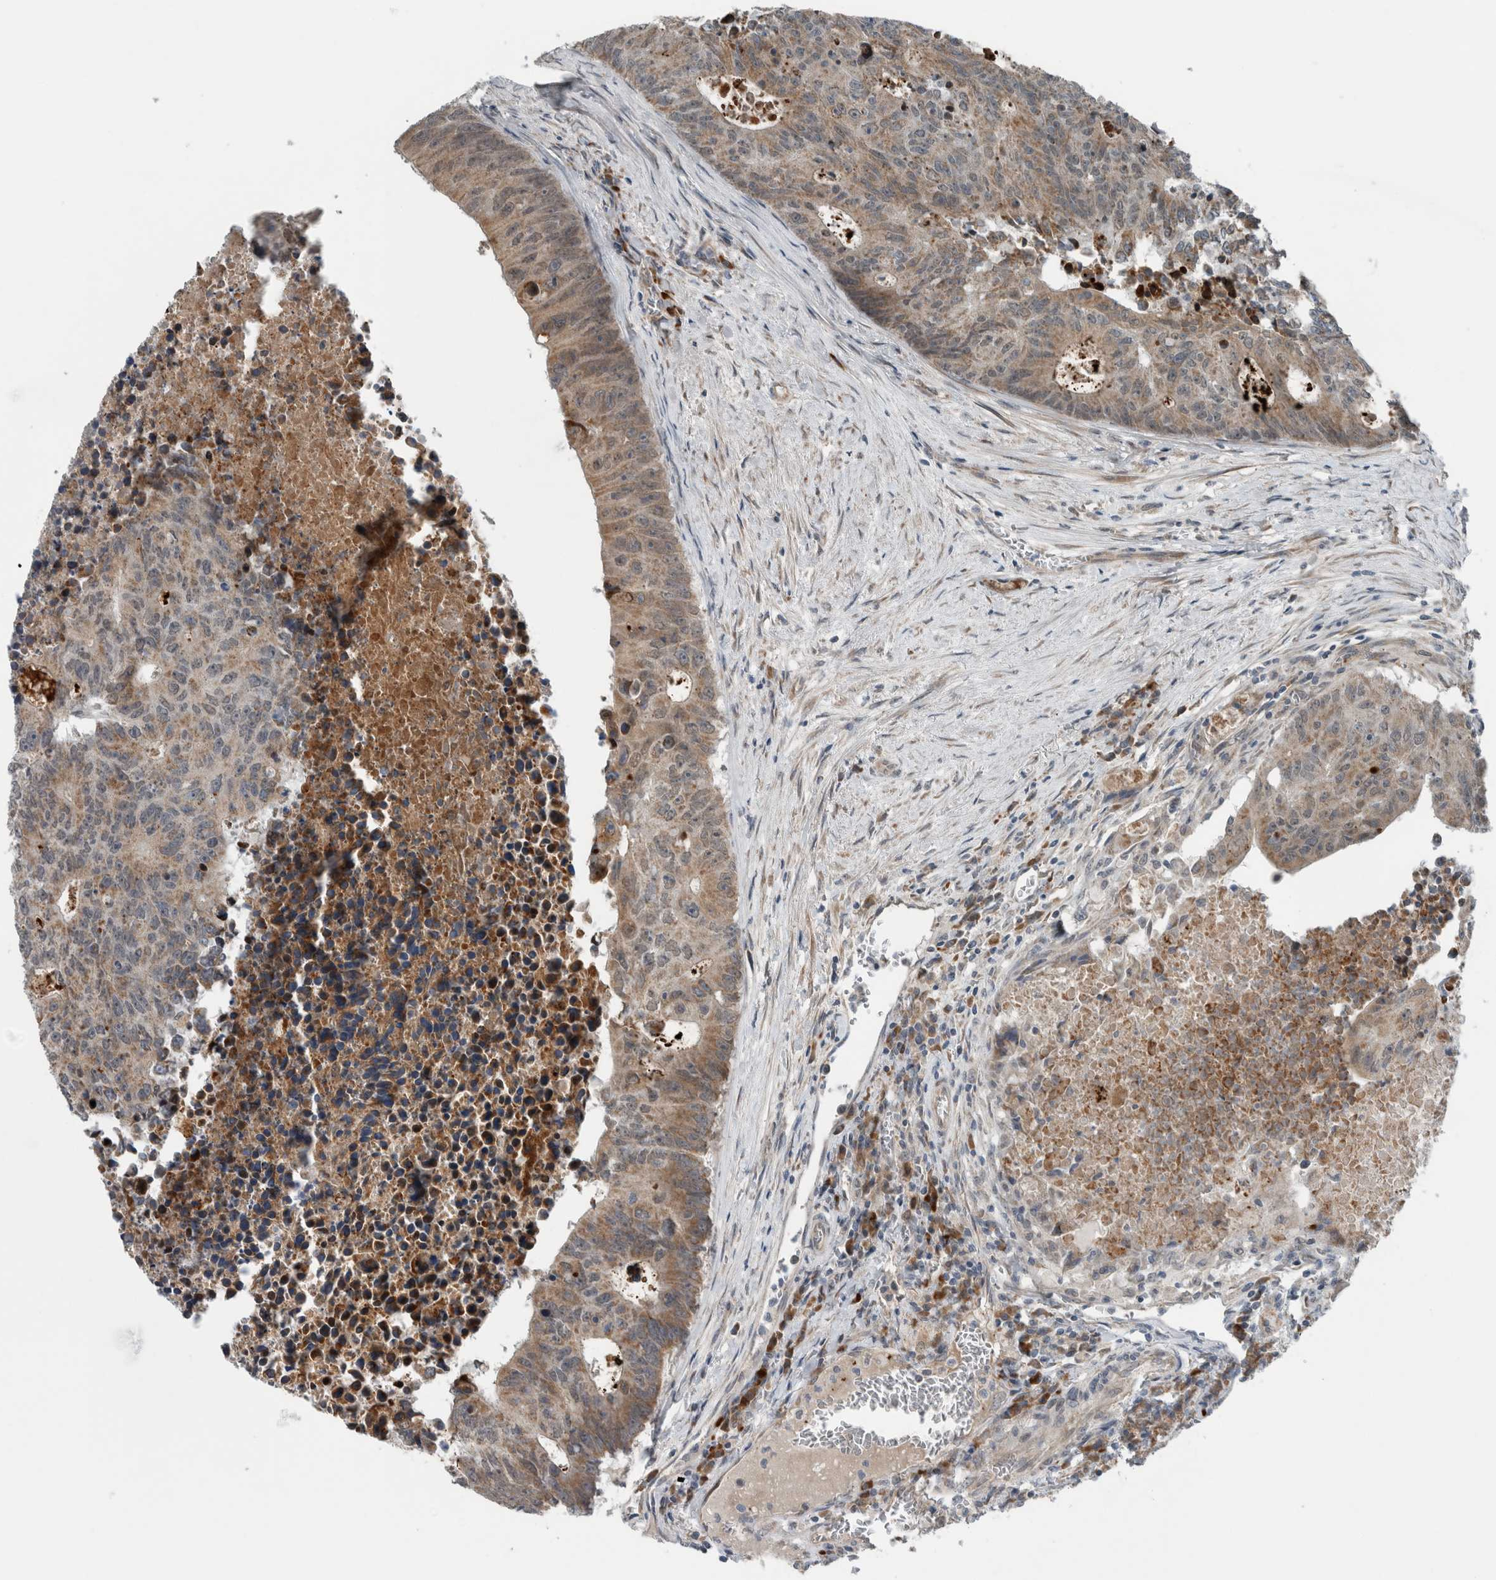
{"staining": {"intensity": "weak", "quantity": ">75%", "location": "cytoplasmic/membranous"}, "tissue": "colorectal cancer", "cell_type": "Tumor cells", "image_type": "cancer", "snomed": [{"axis": "morphology", "description": "Adenocarcinoma, NOS"}, {"axis": "topography", "description": "Colon"}], "caption": "Protein staining demonstrates weak cytoplasmic/membranous staining in about >75% of tumor cells in adenocarcinoma (colorectal).", "gene": "GBA2", "patient": {"sex": "male", "age": 87}}